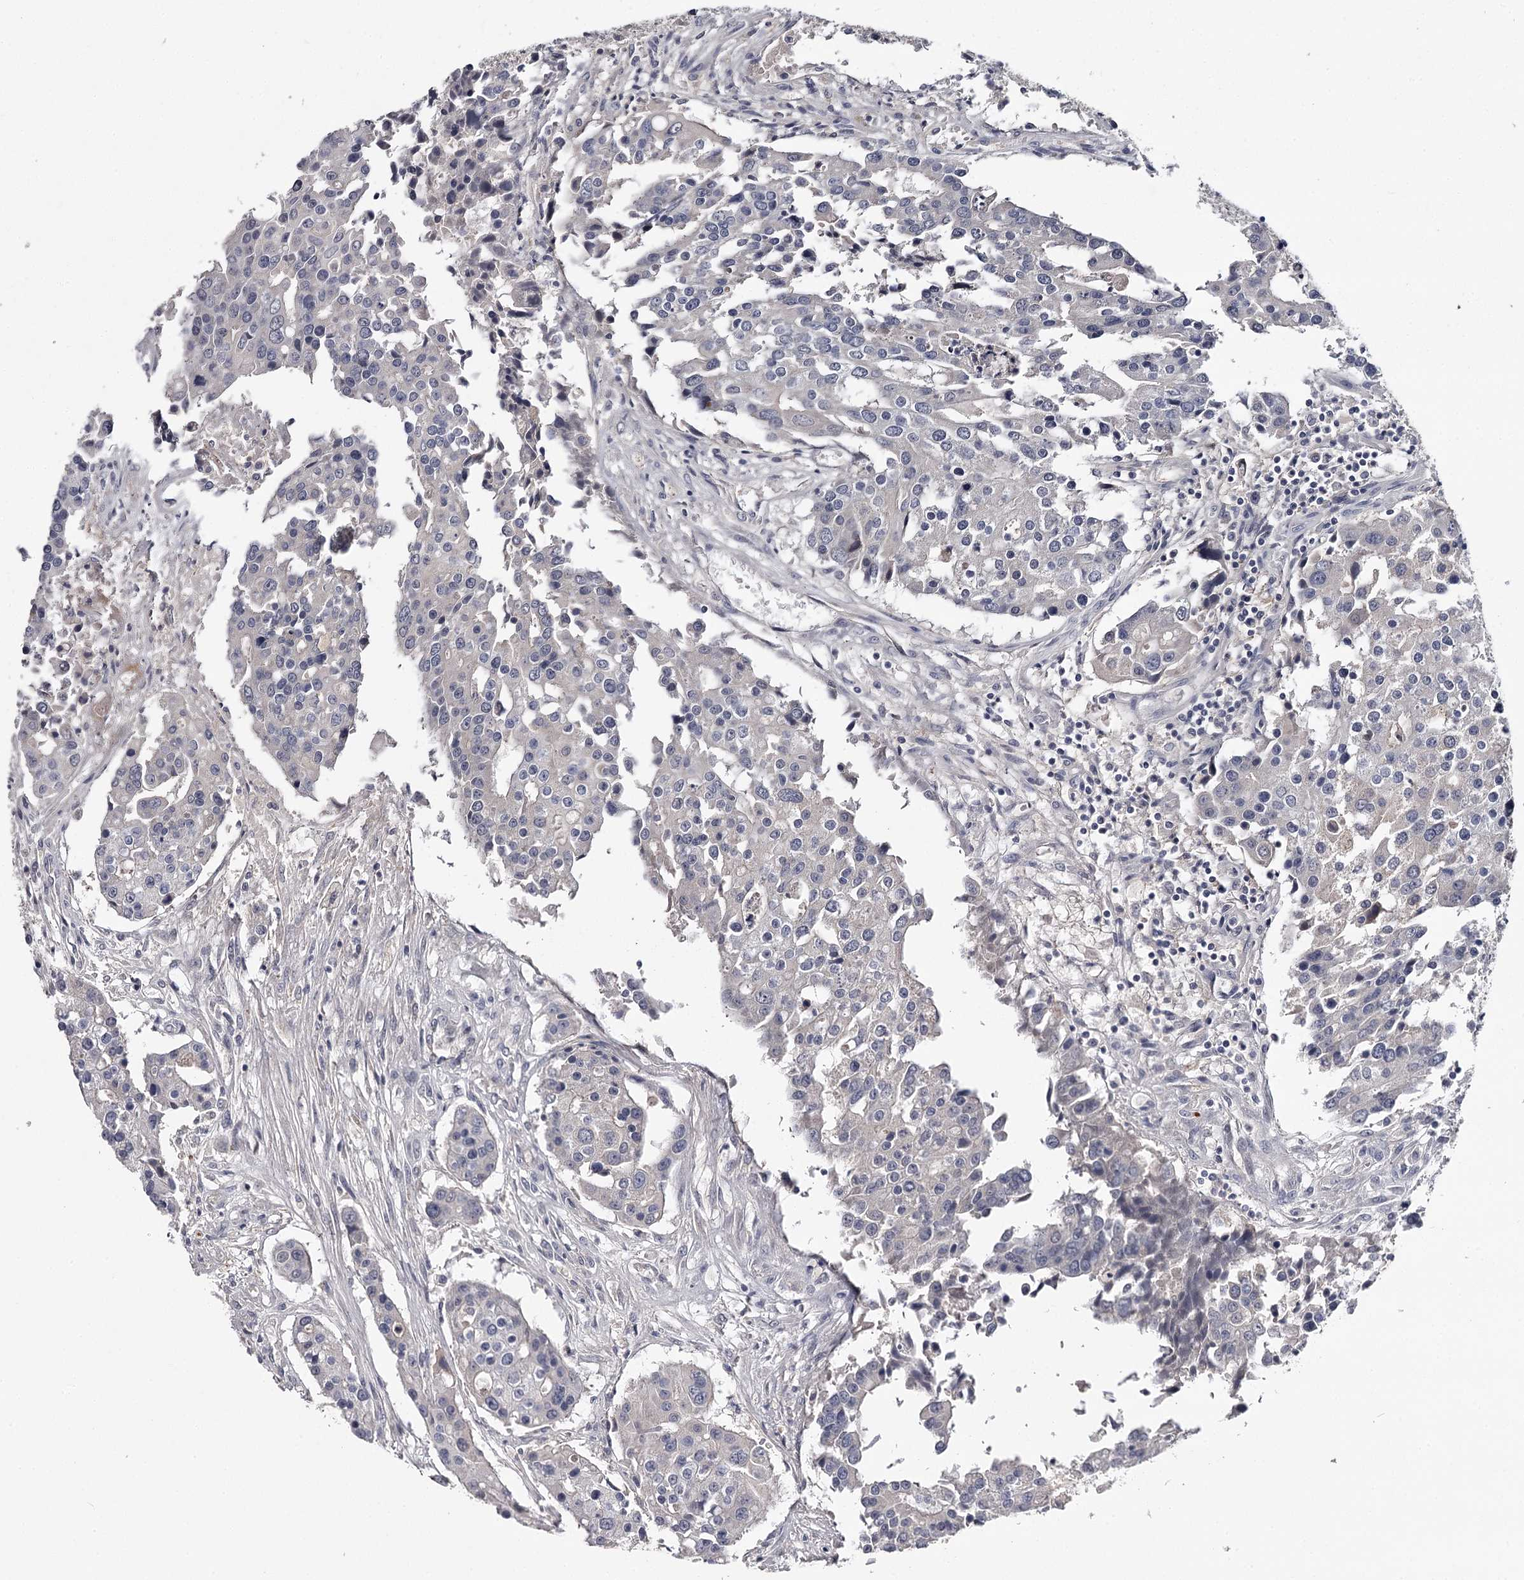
{"staining": {"intensity": "negative", "quantity": "none", "location": "none"}, "tissue": "colorectal cancer", "cell_type": "Tumor cells", "image_type": "cancer", "snomed": [{"axis": "morphology", "description": "Adenocarcinoma, NOS"}, {"axis": "topography", "description": "Colon"}], "caption": "There is no significant positivity in tumor cells of colorectal cancer.", "gene": "FDXACB1", "patient": {"sex": "male", "age": 77}}